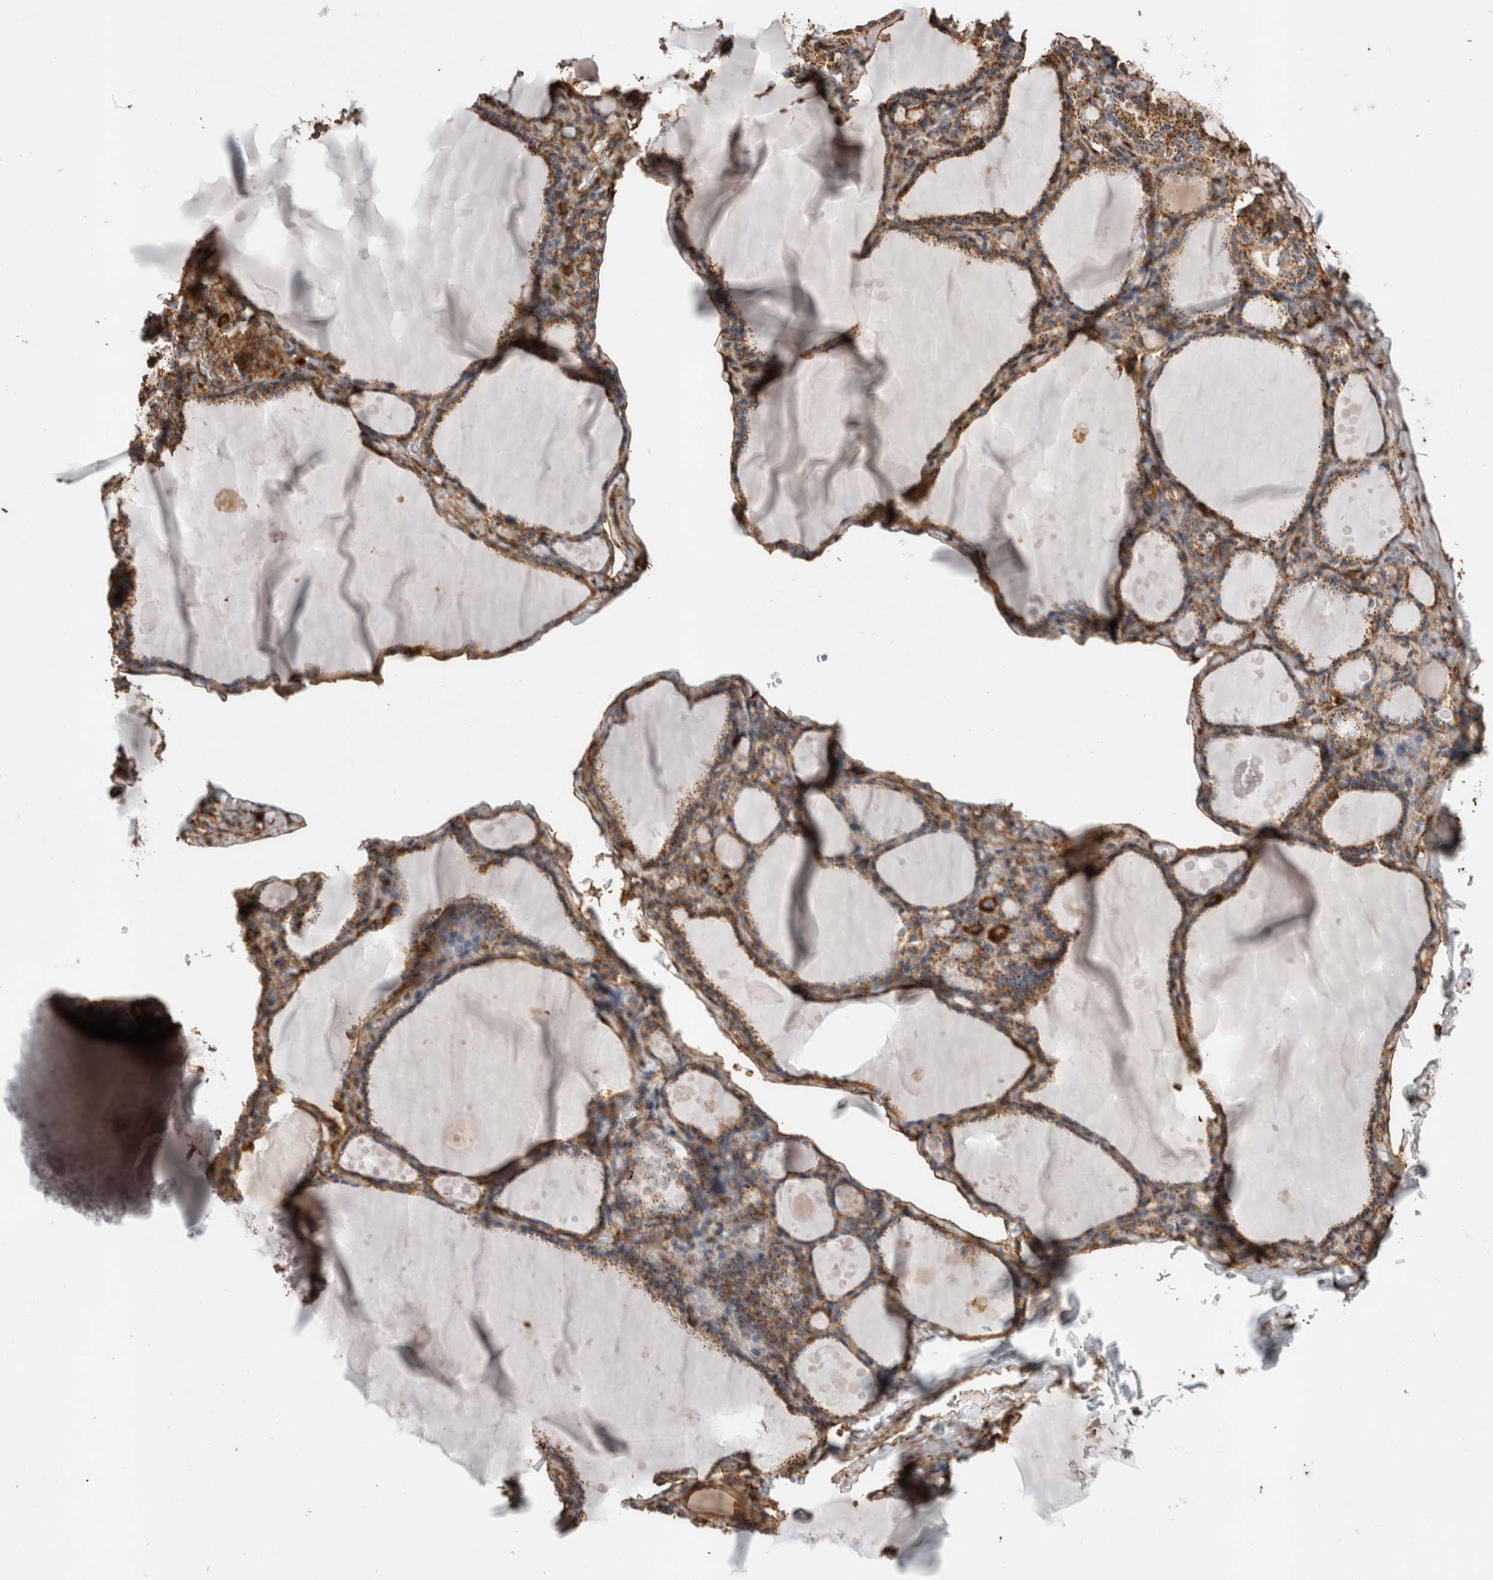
{"staining": {"intensity": "moderate", "quantity": ">75%", "location": "cytoplasmic/membranous"}, "tissue": "thyroid gland", "cell_type": "Glandular cells", "image_type": "normal", "snomed": [{"axis": "morphology", "description": "Normal tissue, NOS"}, {"axis": "topography", "description": "Thyroid gland"}], "caption": "Moderate cytoplasmic/membranous positivity for a protein is present in approximately >75% of glandular cells of normal thyroid gland using immunohistochemistry (IHC).", "gene": "ZNF397", "patient": {"sex": "male", "age": 56}}